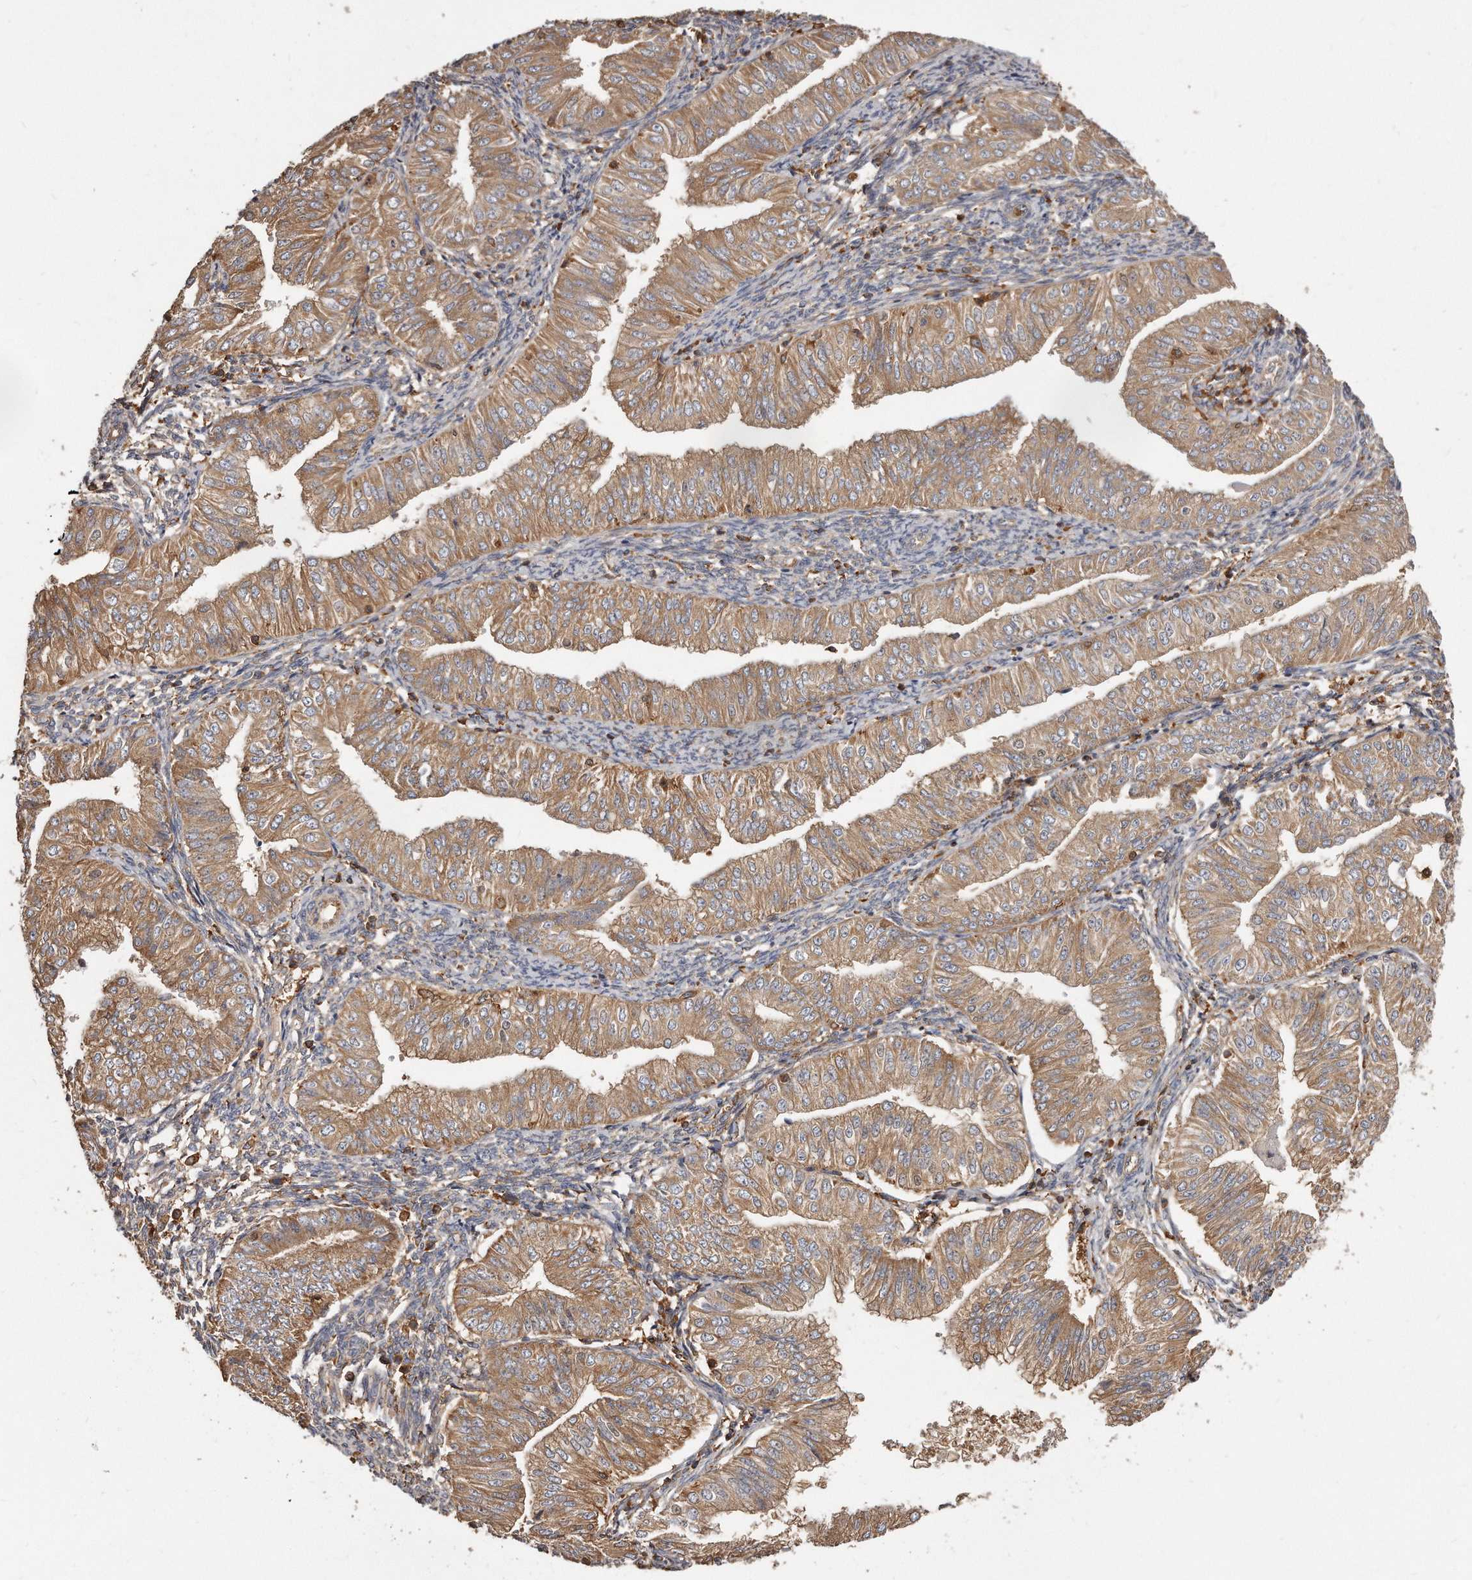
{"staining": {"intensity": "moderate", "quantity": ">75%", "location": "cytoplasmic/membranous"}, "tissue": "endometrial cancer", "cell_type": "Tumor cells", "image_type": "cancer", "snomed": [{"axis": "morphology", "description": "Normal tissue, NOS"}, {"axis": "morphology", "description": "Adenocarcinoma, NOS"}, {"axis": "topography", "description": "Endometrium"}], "caption": "A histopathology image of endometrial adenocarcinoma stained for a protein exhibits moderate cytoplasmic/membranous brown staining in tumor cells.", "gene": "CAP1", "patient": {"sex": "female", "age": 53}}